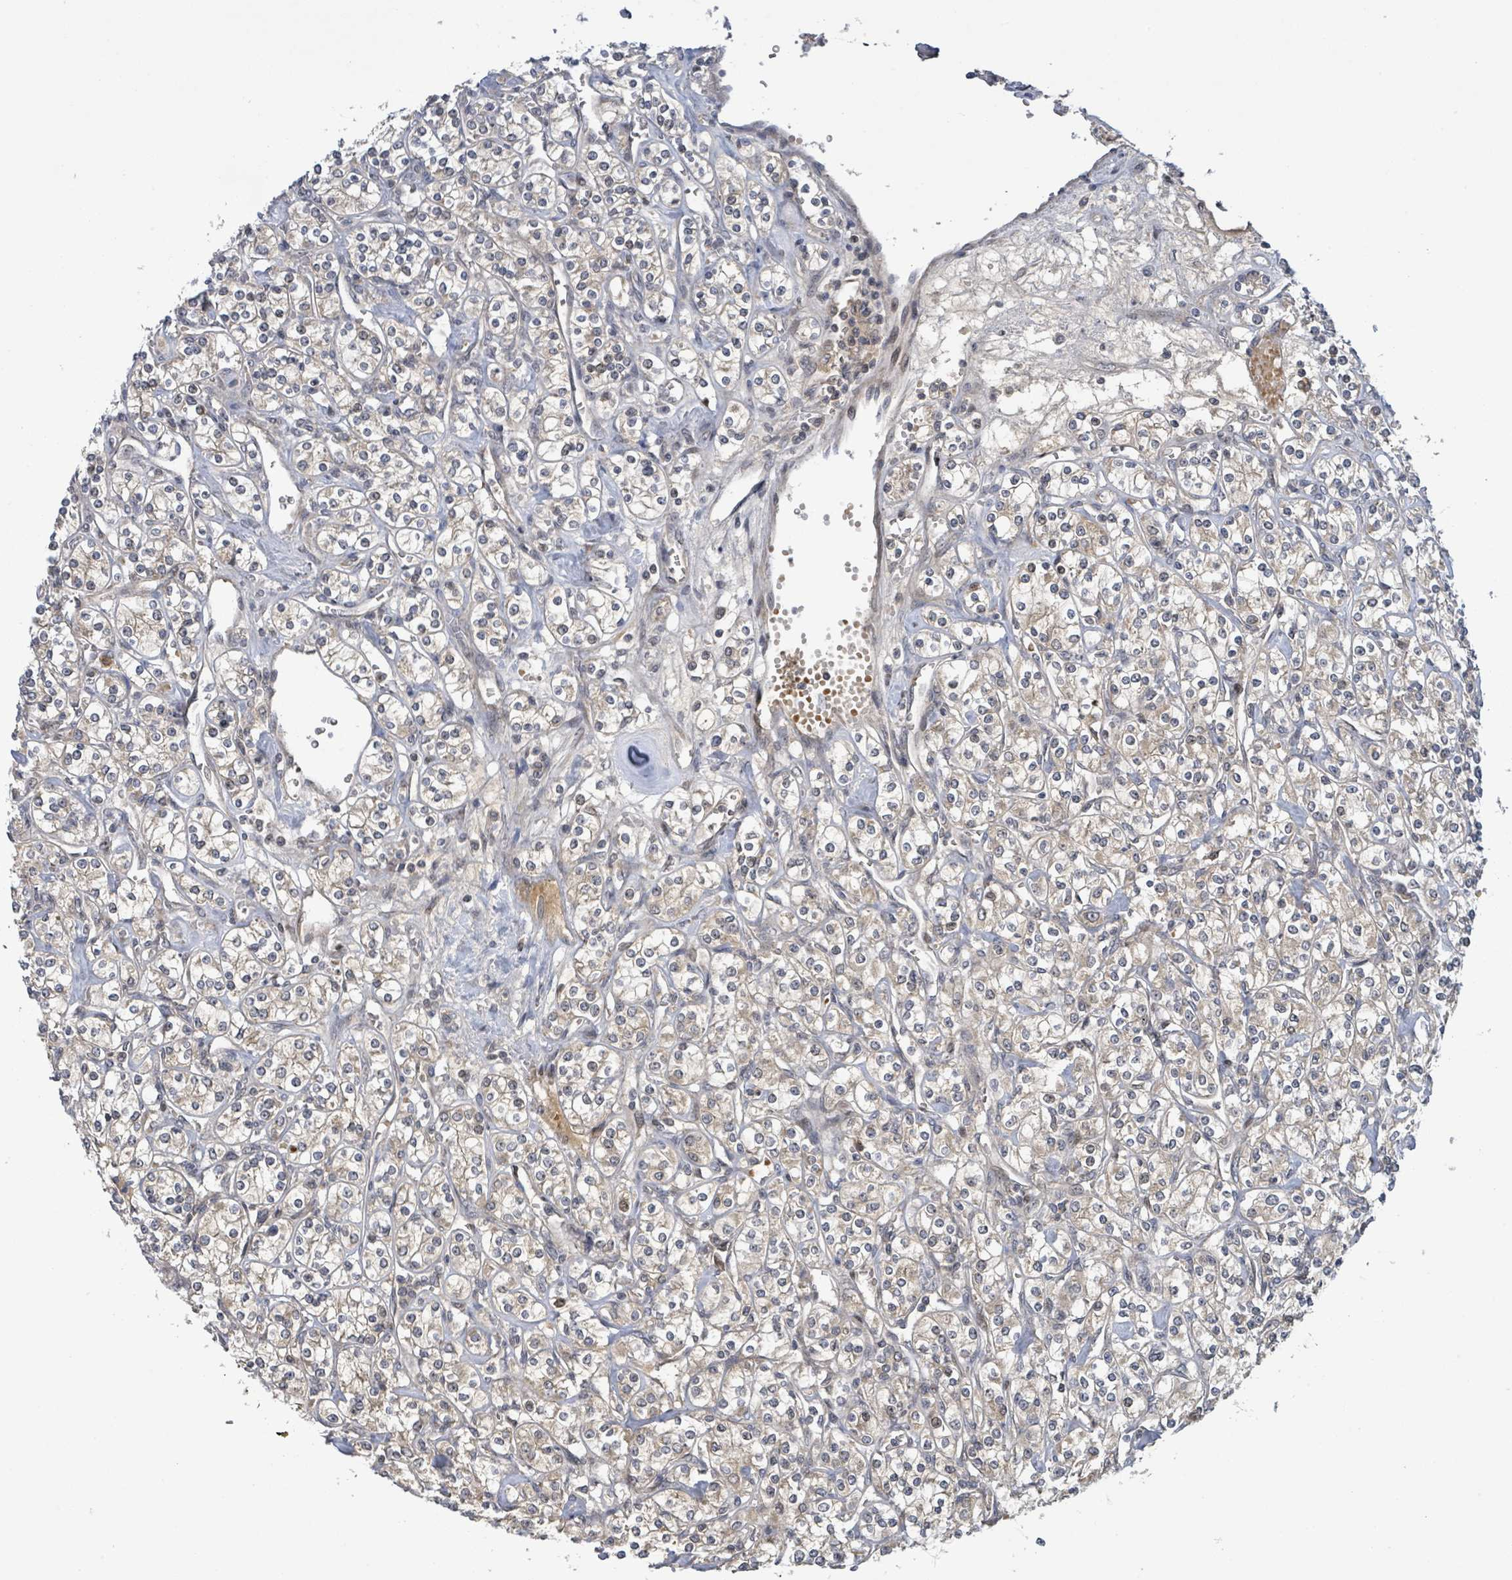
{"staining": {"intensity": "weak", "quantity": "<25%", "location": "cytoplasmic/membranous"}, "tissue": "renal cancer", "cell_type": "Tumor cells", "image_type": "cancer", "snomed": [{"axis": "morphology", "description": "Adenocarcinoma, NOS"}, {"axis": "topography", "description": "Kidney"}], "caption": "Renal adenocarcinoma was stained to show a protein in brown. There is no significant staining in tumor cells.", "gene": "ITGA11", "patient": {"sex": "male", "age": 77}}